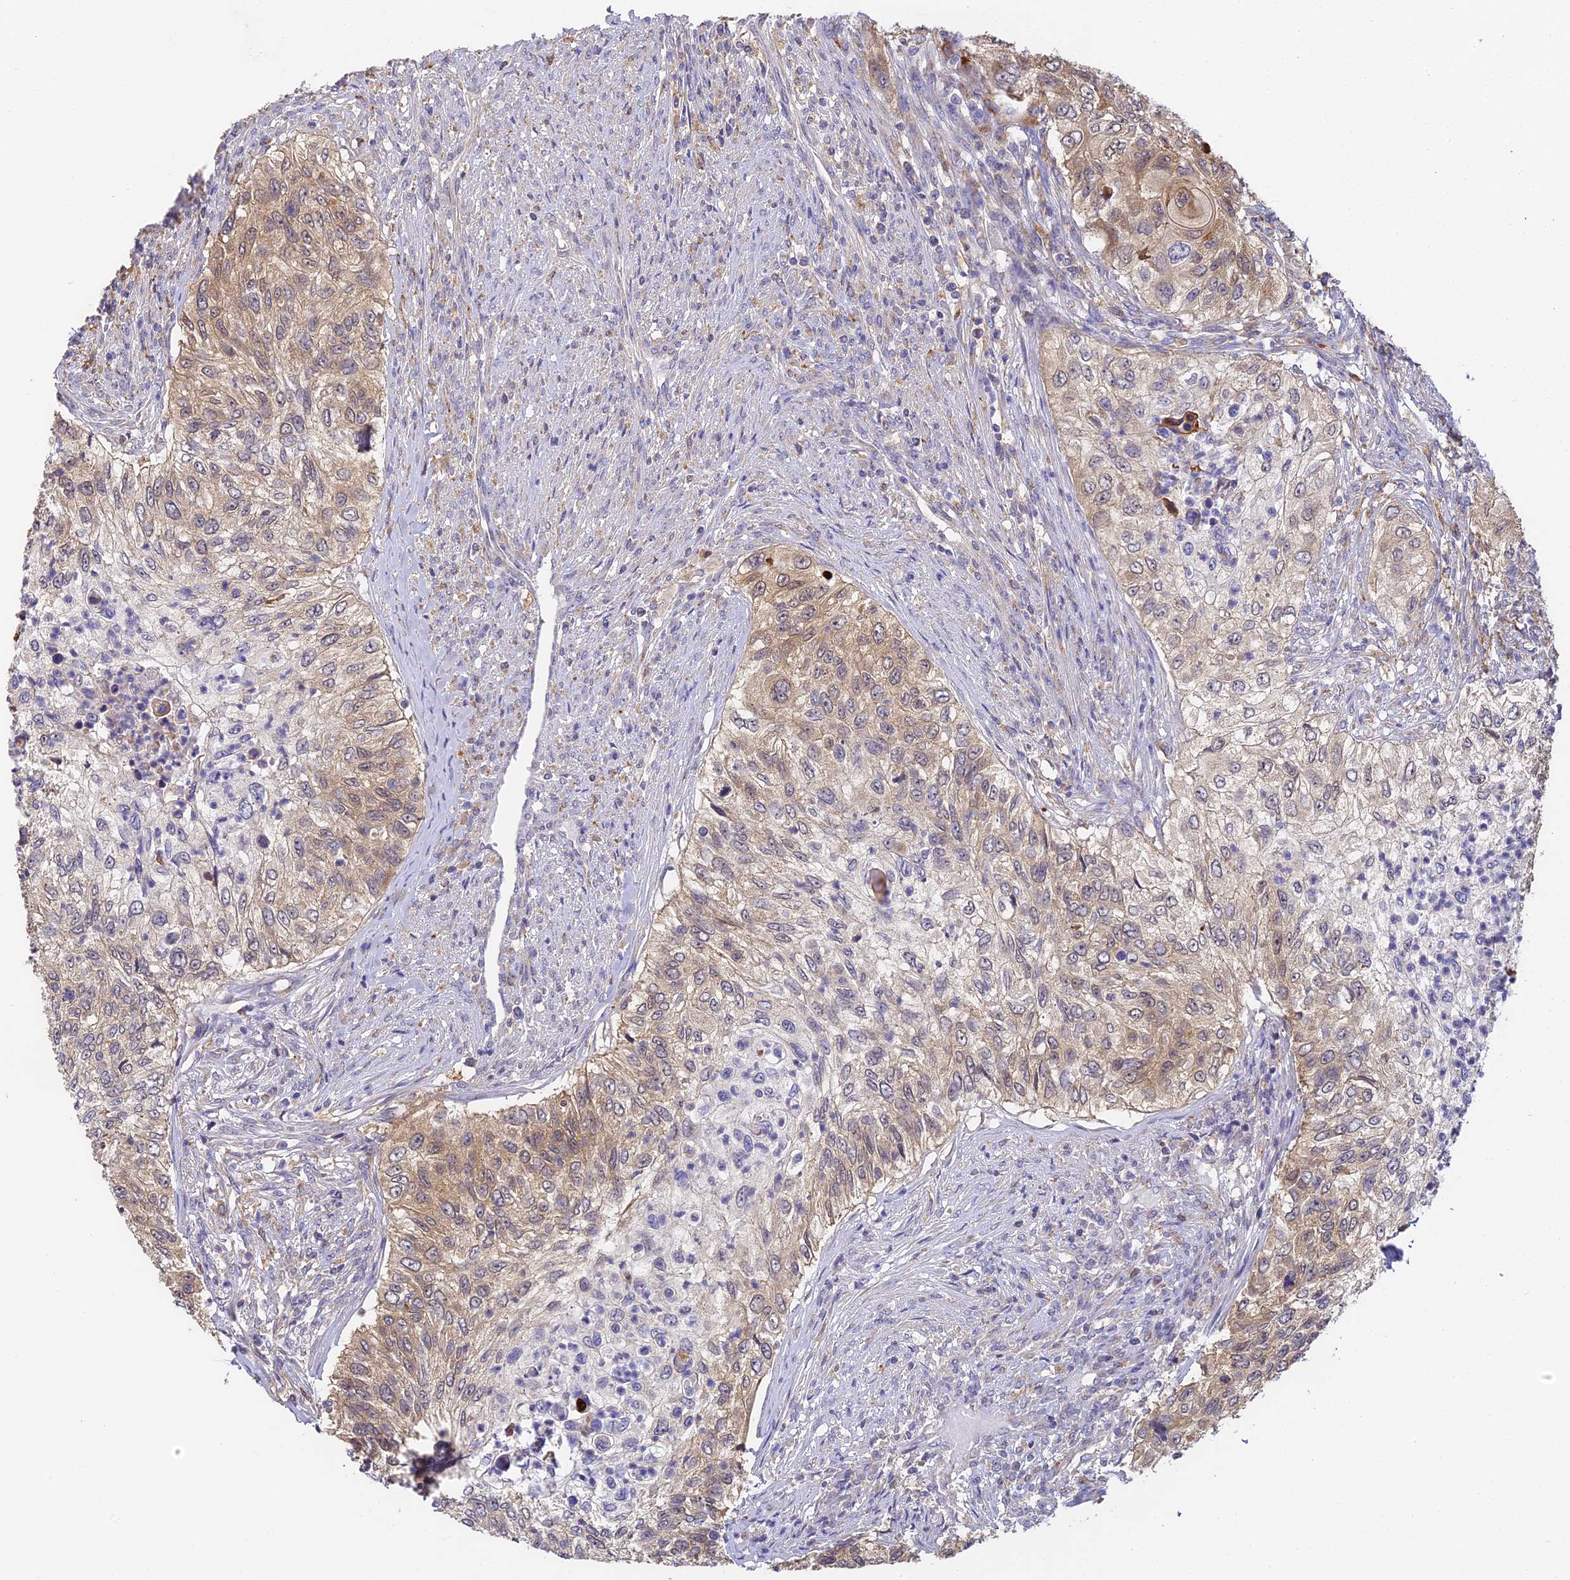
{"staining": {"intensity": "moderate", "quantity": "25%-75%", "location": "cytoplasmic/membranous"}, "tissue": "urothelial cancer", "cell_type": "Tumor cells", "image_type": "cancer", "snomed": [{"axis": "morphology", "description": "Urothelial carcinoma, High grade"}, {"axis": "topography", "description": "Urinary bladder"}], "caption": "Human high-grade urothelial carcinoma stained with a brown dye displays moderate cytoplasmic/membranous positive staining in about 25%-75% of tumor cells.", "gene": "YAE1", "patient": {"sex": "female", "age": 60}}